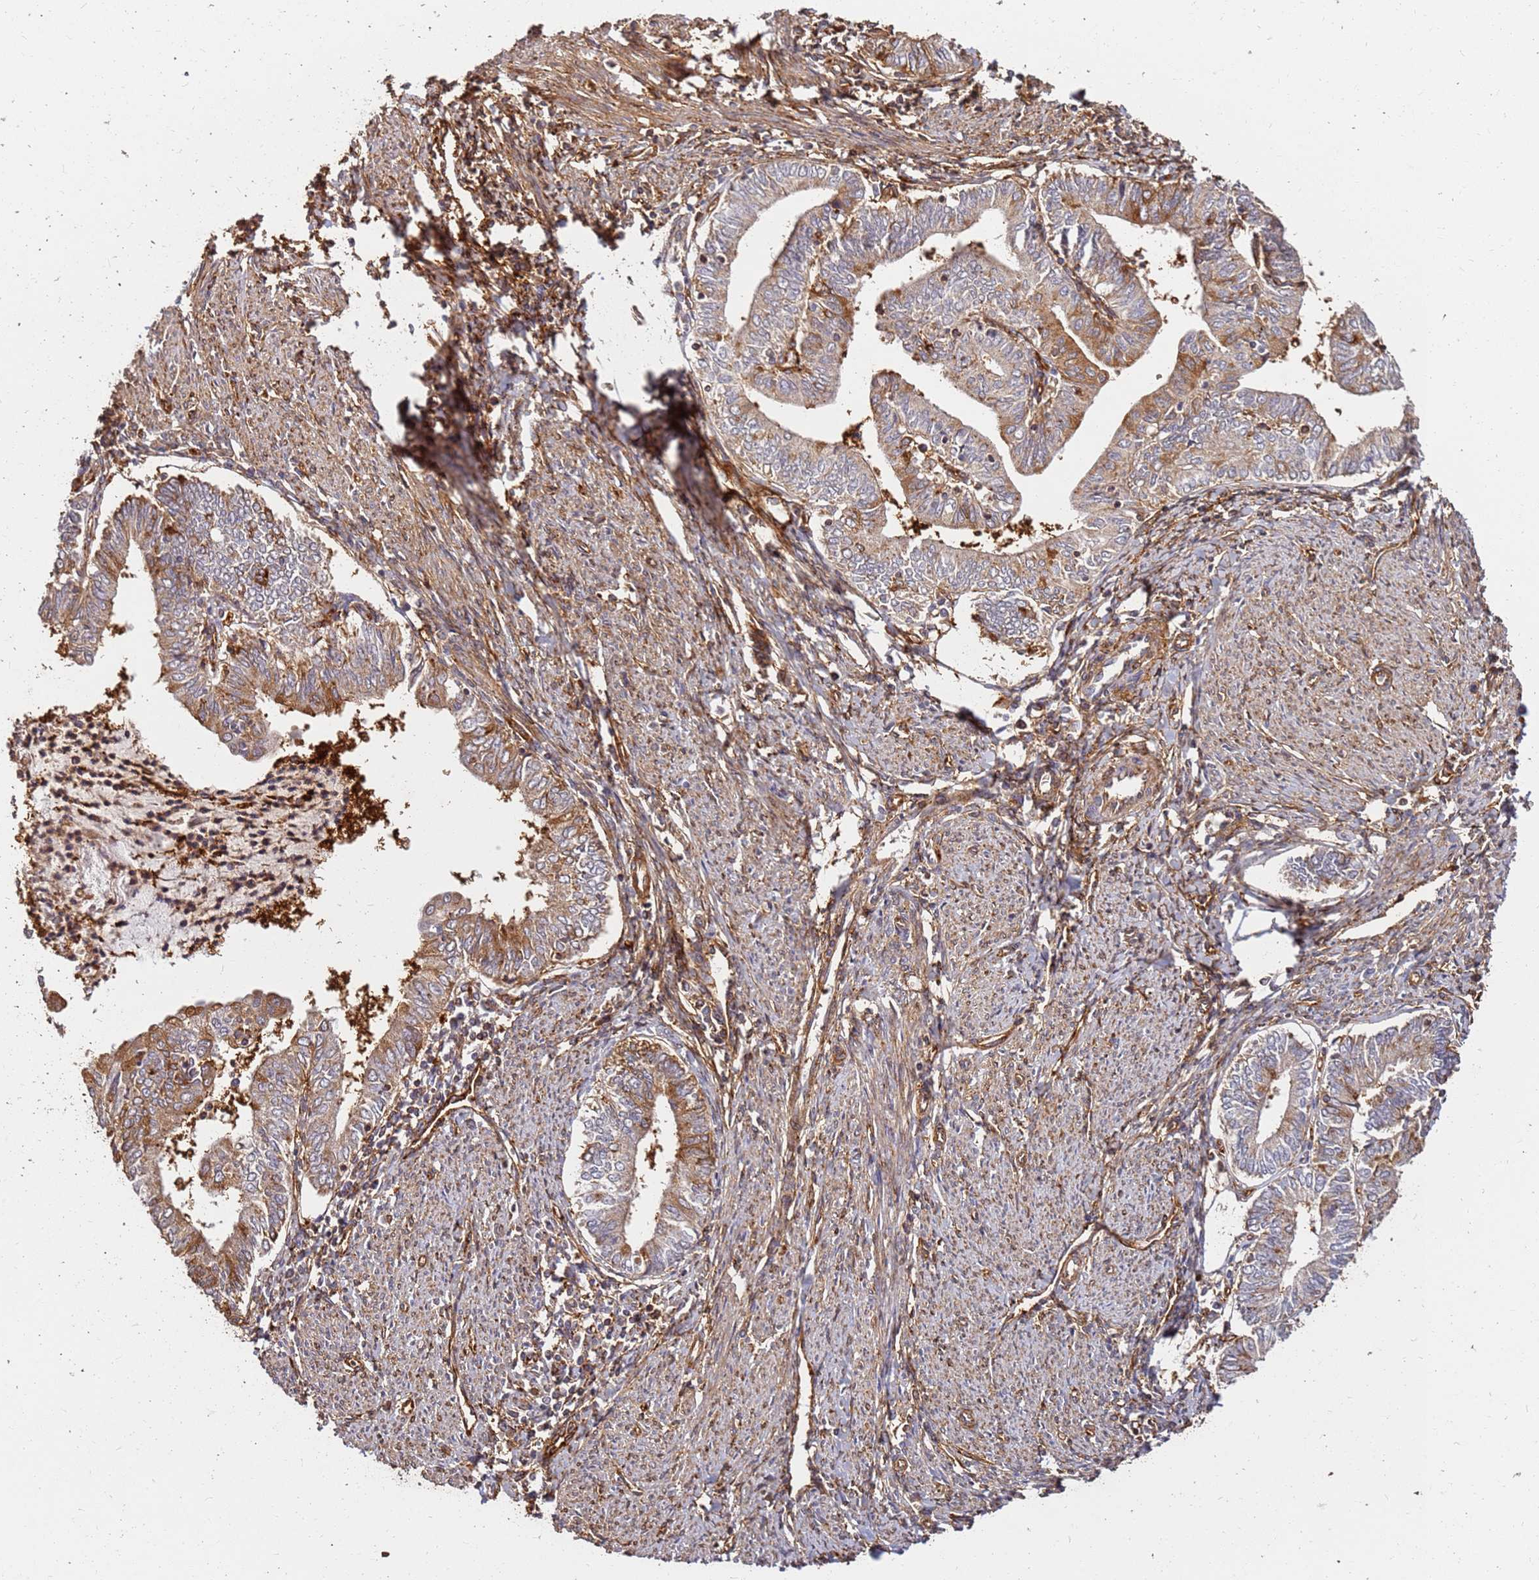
{"staining": {"intensity": "moderate", "quantity": ">75%", "location": "cytoplasmic/membranous"}, "tissue": "endometrial cancer", "cell_type": "Tumor cells", "image_type": "cancer", "snomed": [{"axis": "morphology", "description": "Adenocarcinoma, NOS"}, {"axis": "topography", "description": "Endometrium"}], "caption": "Tumor cells display moderate cytoplasmic/membranous staining in approximately >75% of cells in endometrial cancer (adenocarcinoma).", "gene": "DVL3", "patient": {"sex": "female", "age": 66}}